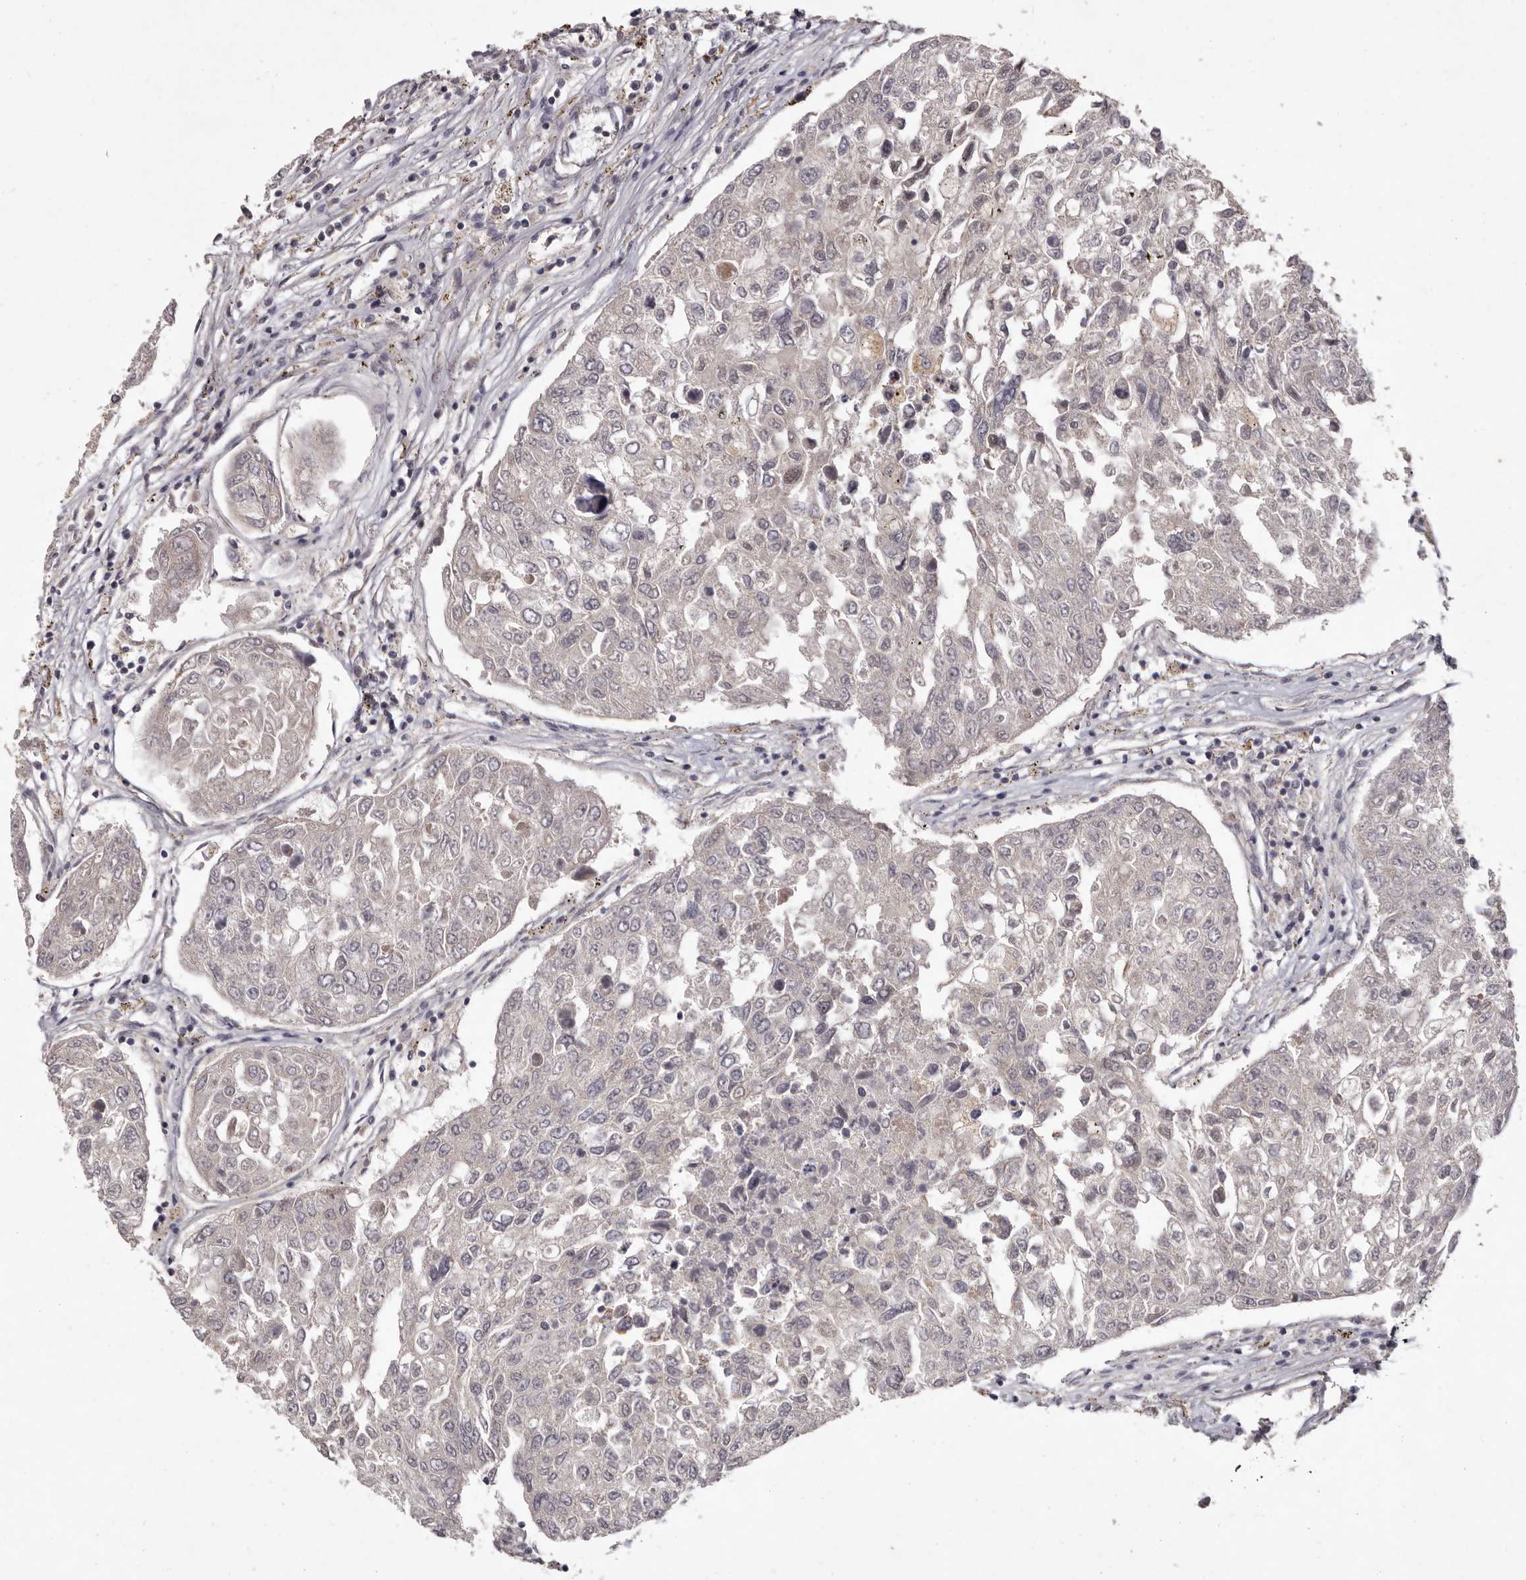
{"staining": {"intensity": "negative", "quantity": "none", "location": "none"}, "tissue": "urothelial cancer", "cell_type": "Tumor cells", "image_type": "cancer", "snomed": [{"axis": "morphology", "description": "Urothelial carcinoma, High grade"}, {"axis": "topography", "description": "Lymph node"}, {"axis": "topography", "description": "Urinary bladder"}], "caption": "Immunohistochemistry (IHC) image of high-grade urothelial carcinoma stained for a protein (brown), which displays no positivity in tumor cells.", "gene": "GARNL3", "patient": {"sex": "male", "age": 51}}